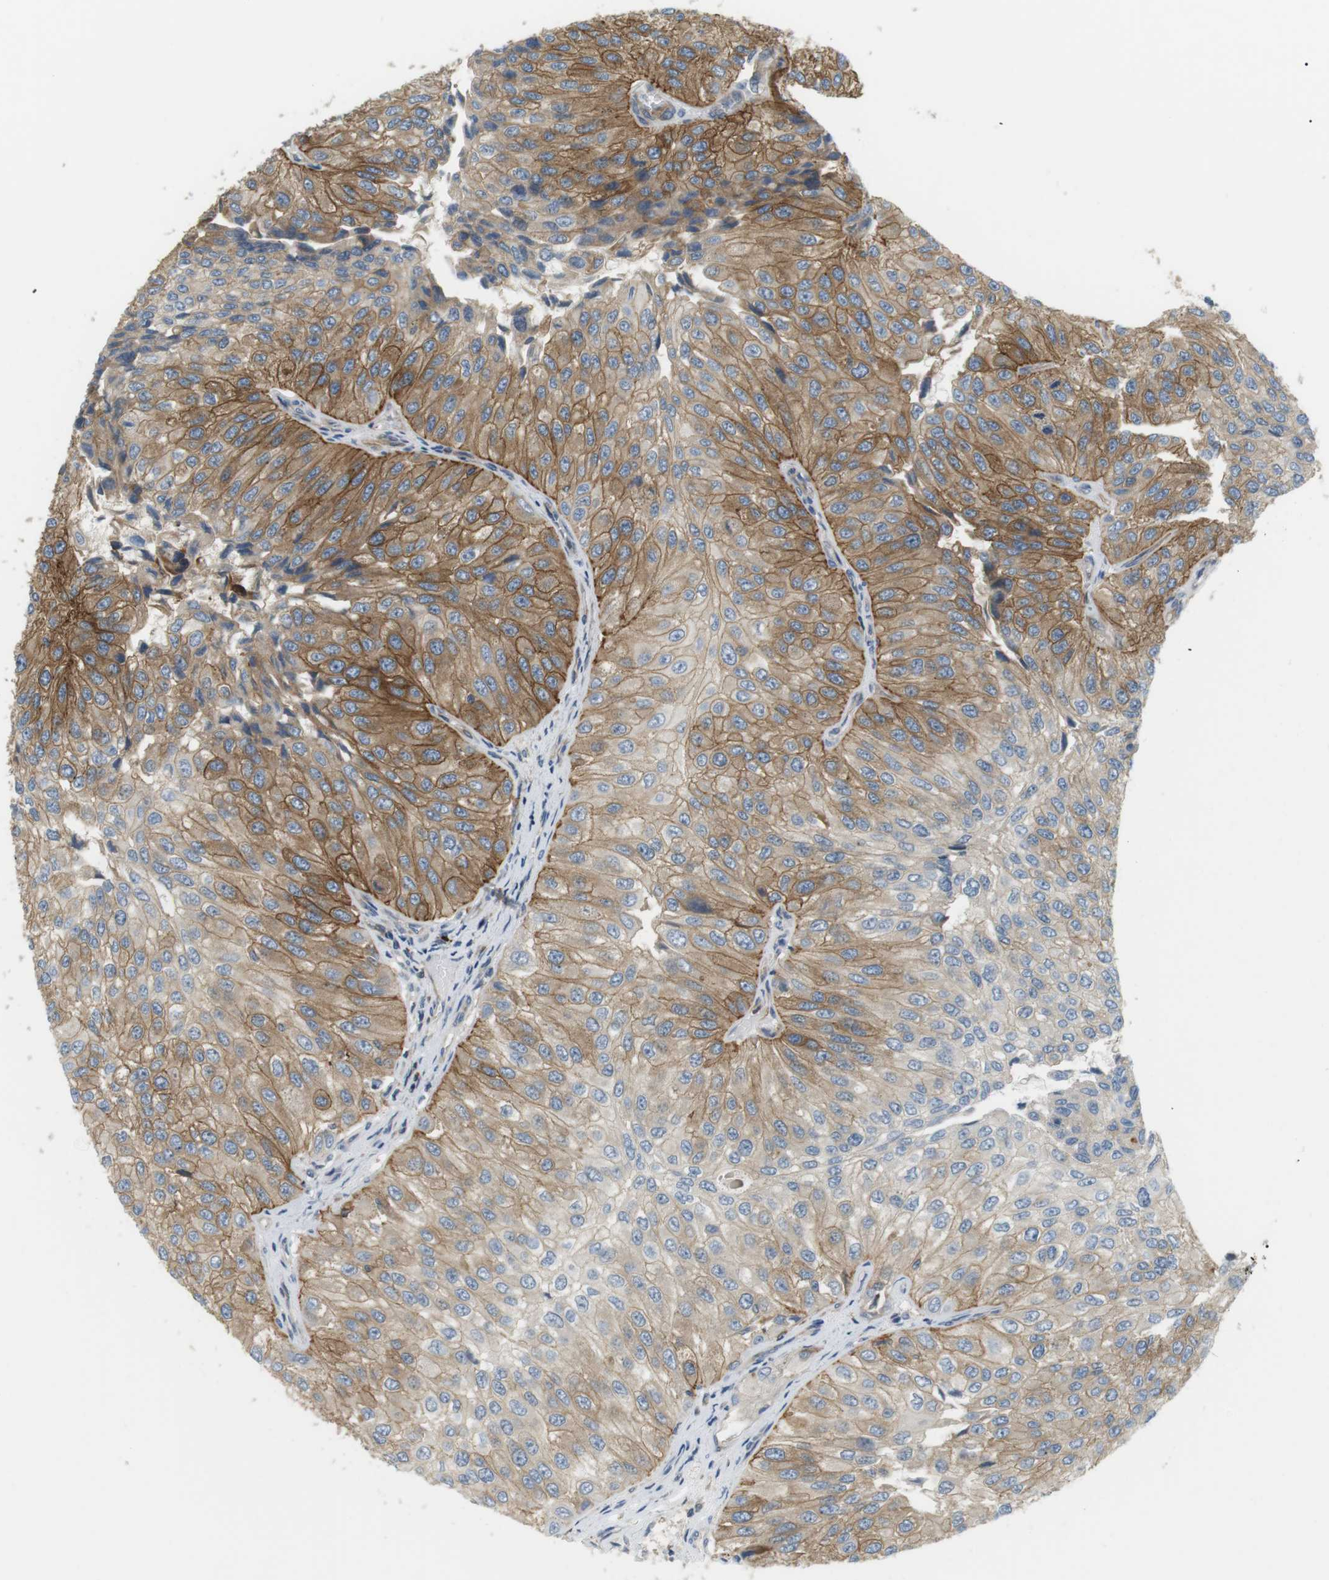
{"staining": {"intensity": "moderate", "quantity": ">75%", "location": "cytoplasmic/membranous"}, "tissue": "urothelial cancer", "cell_type": "Tumor cells", "image_type": "cancer", "snomed": [{"axis": "morphology", "description": "Urothelial carcinoma, High grade"}, {"axis": "topography", "description": "Kidney"}, {"axis": "topography", "description": "Urinary bladder"}], "caption": "Approximately >75% of tumor cells in human urothelial cancer display moderate cytoplasmic/membranous protein staining as visualized by brown immunohistochemical staining.", "gene": "TMEM200A", "patient": {"sex": "male", "age": 77}}